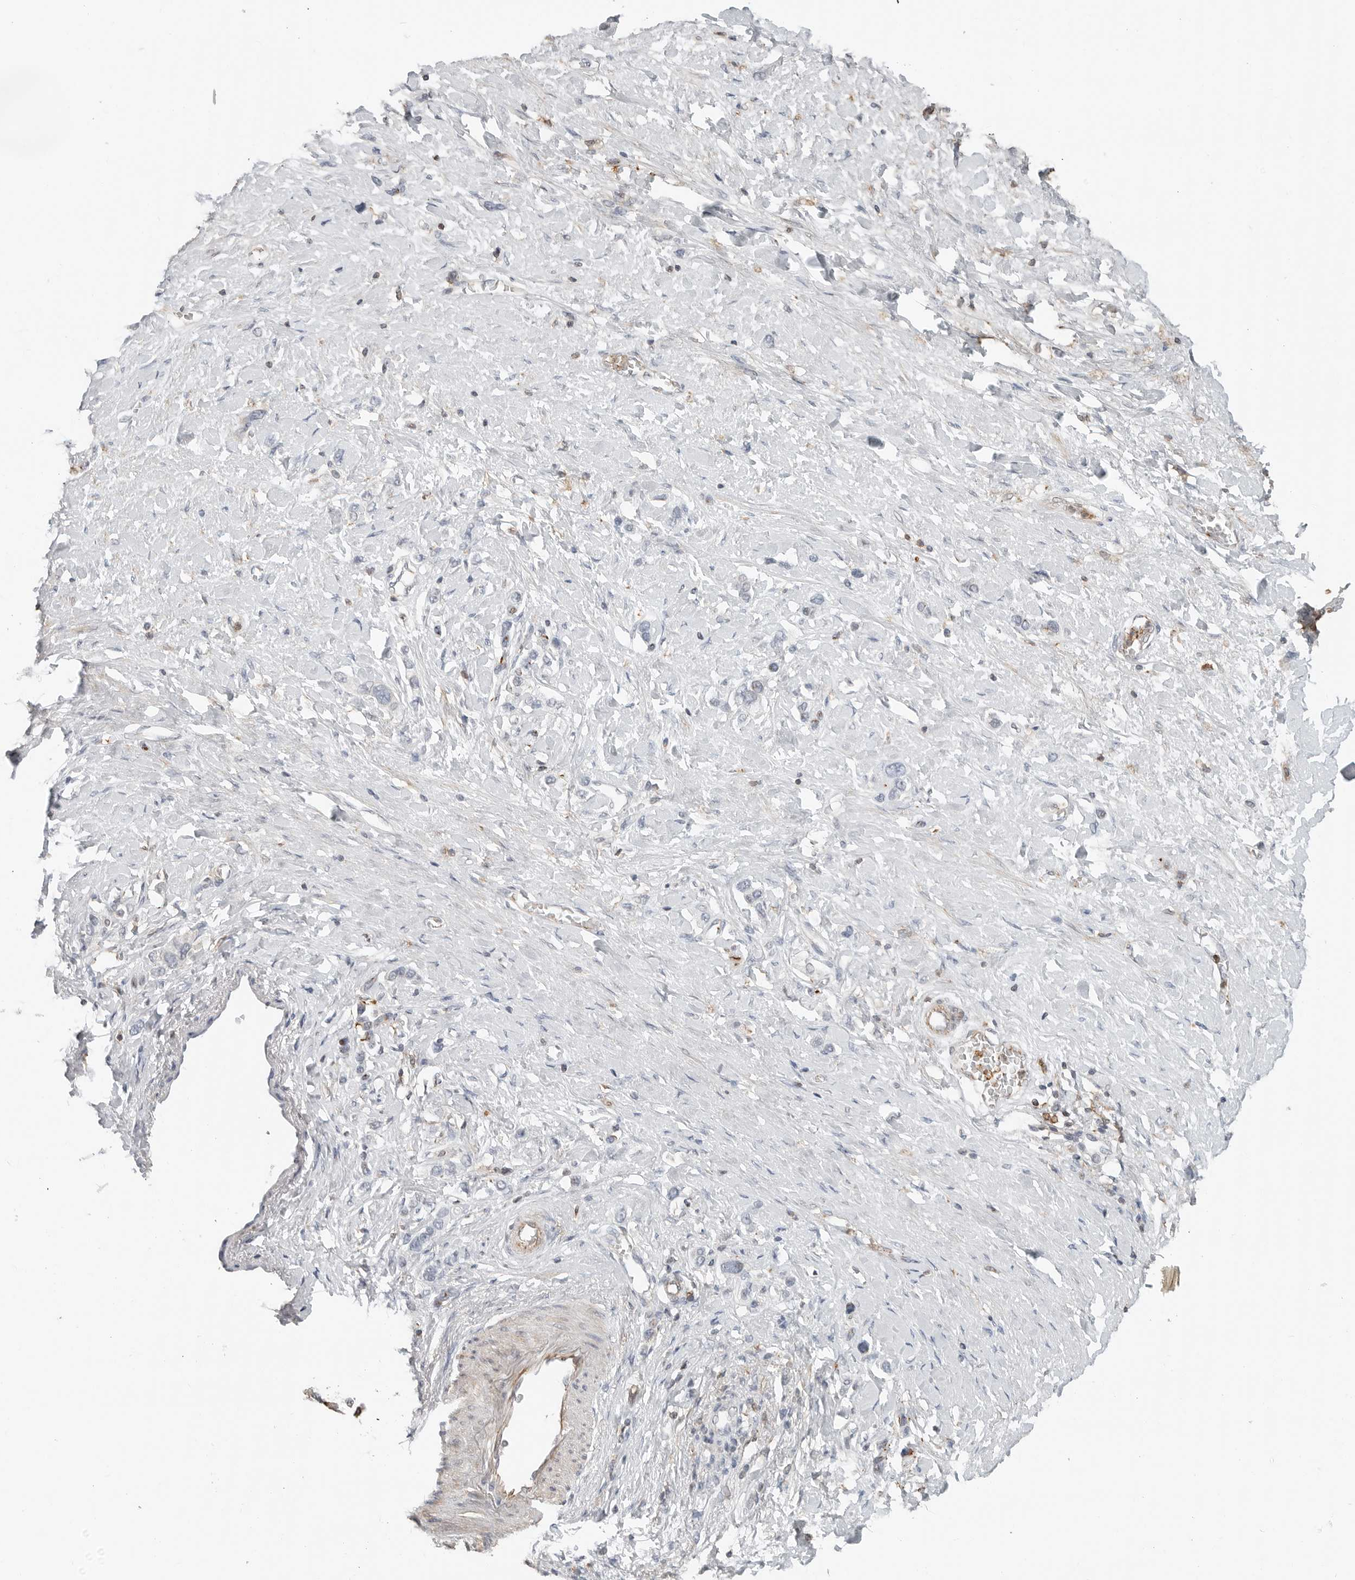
{"staining": {"intensity": "negative", "quantity": "none", "location": "none"}, "tissue": "stomach cancer", "cell_type": "Tumor cells", "image_type": "cancer", "snomed": [{"axis": "morphology", "description": "Adenocarcinoma, NOS"}, {"axis": "topography", "description": "Stomach"}], "caption": "Immunohistochemistry of stomach adenocarcinoma exhibits no staining in tumor cells. Nuclei are stained in blue.", "gene": "LEFTY2", "patient": {"sex": "female", "age": 65}}